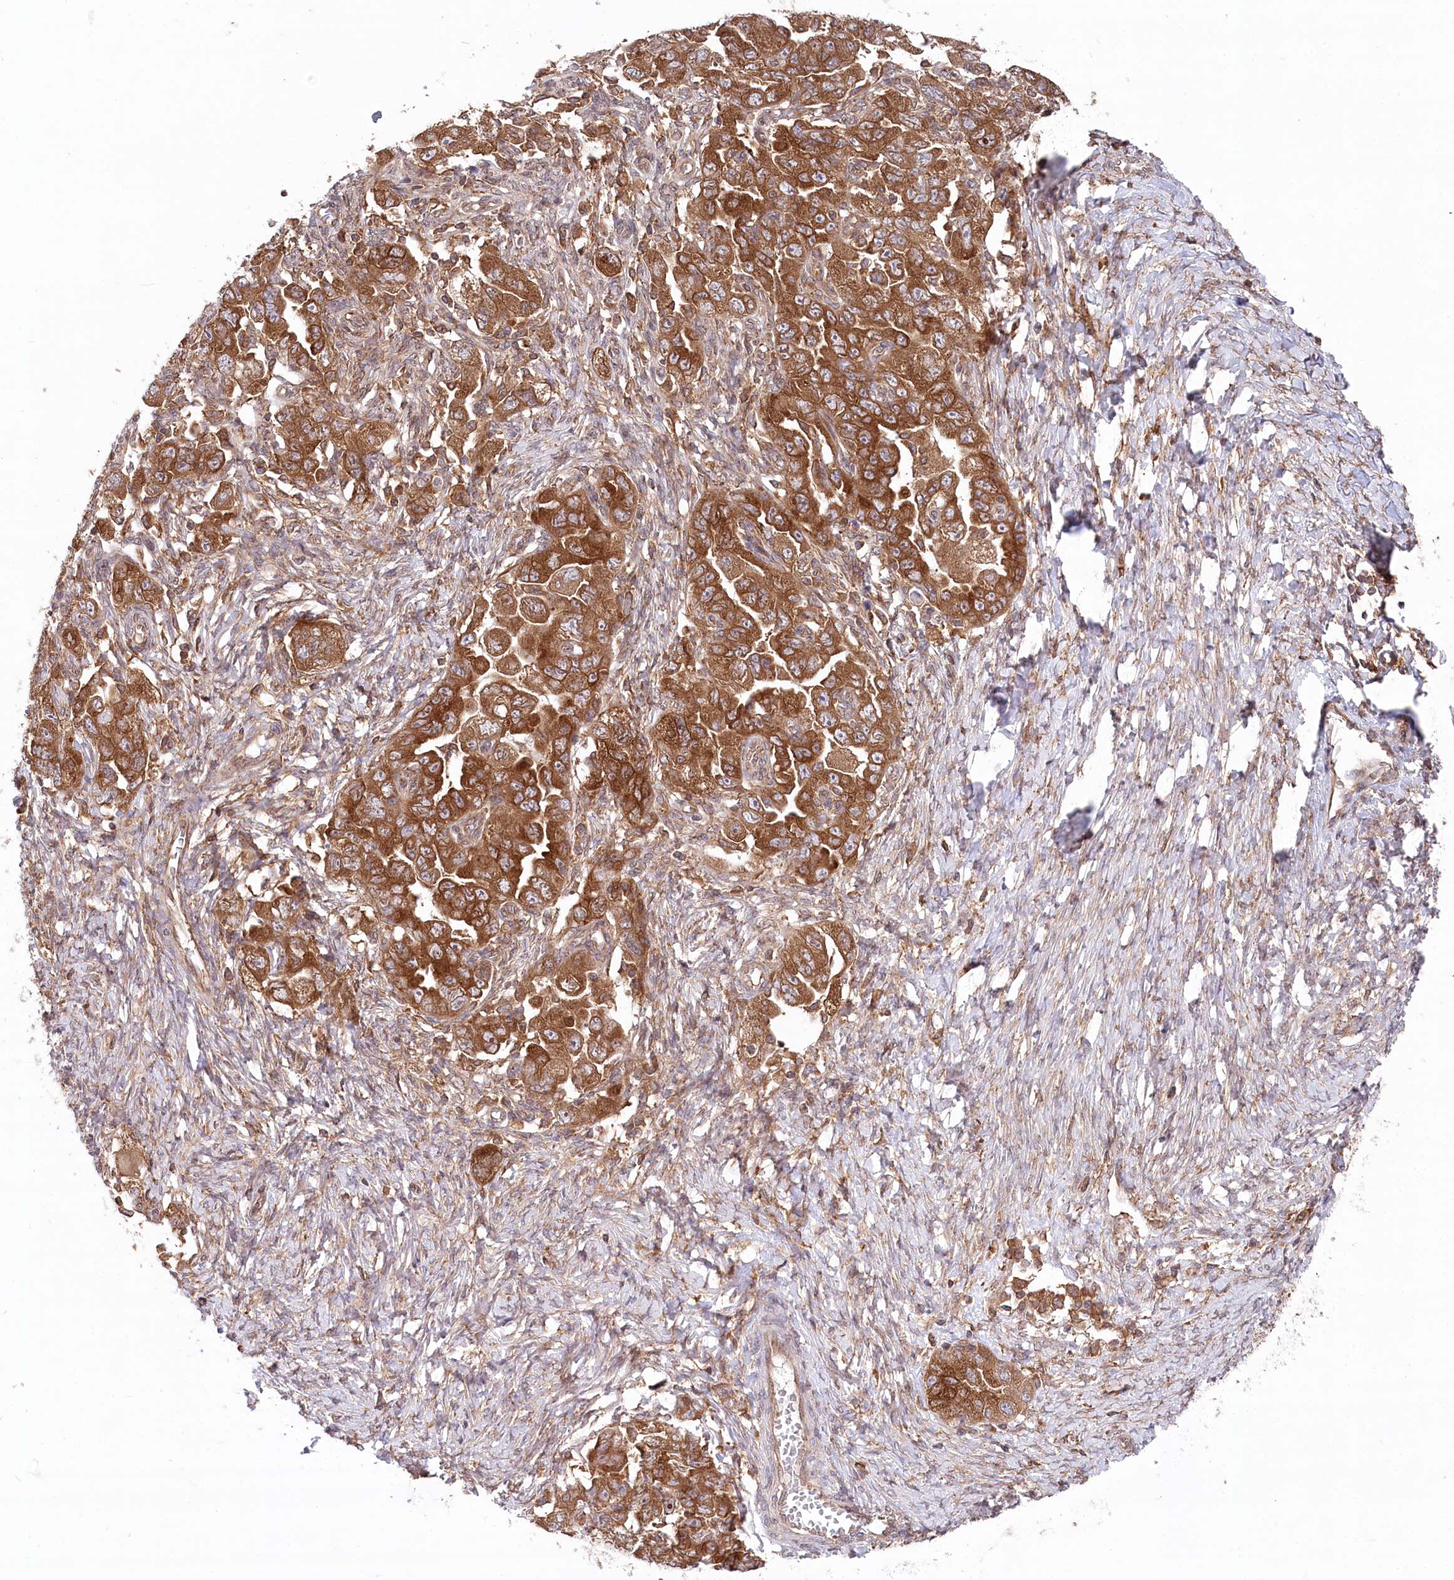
{"staining": {"intensity": "moderate", "quantity": ">75%", "location": "cytoplasmic/membranous"}, "tissue": "ovarian cancer", "cell_type": "Tumor cells", "image_type": "cancer", "snomed": [{"axis": "morphology", "description": "Carcinoma, NOS"}, {"axis": "morphology", "description": "Cystadenocarcinoma, serous, NOS"}, {"axis": "topography", "description": "Ovary"}], "caption": "Immunohistochemistry (IHC) (DAB) staining of human ovarian cancer (carcinoma) shows moderate cytoplasmic/membranous protein expression in about >75% of tumor cells. Using DAB (brown) and hematoxylin (blue) stains, captured at high magnification using brightfield microscopy.", "gene": "PPP1R21", "patient": {"sex": "female", "age": 69}}